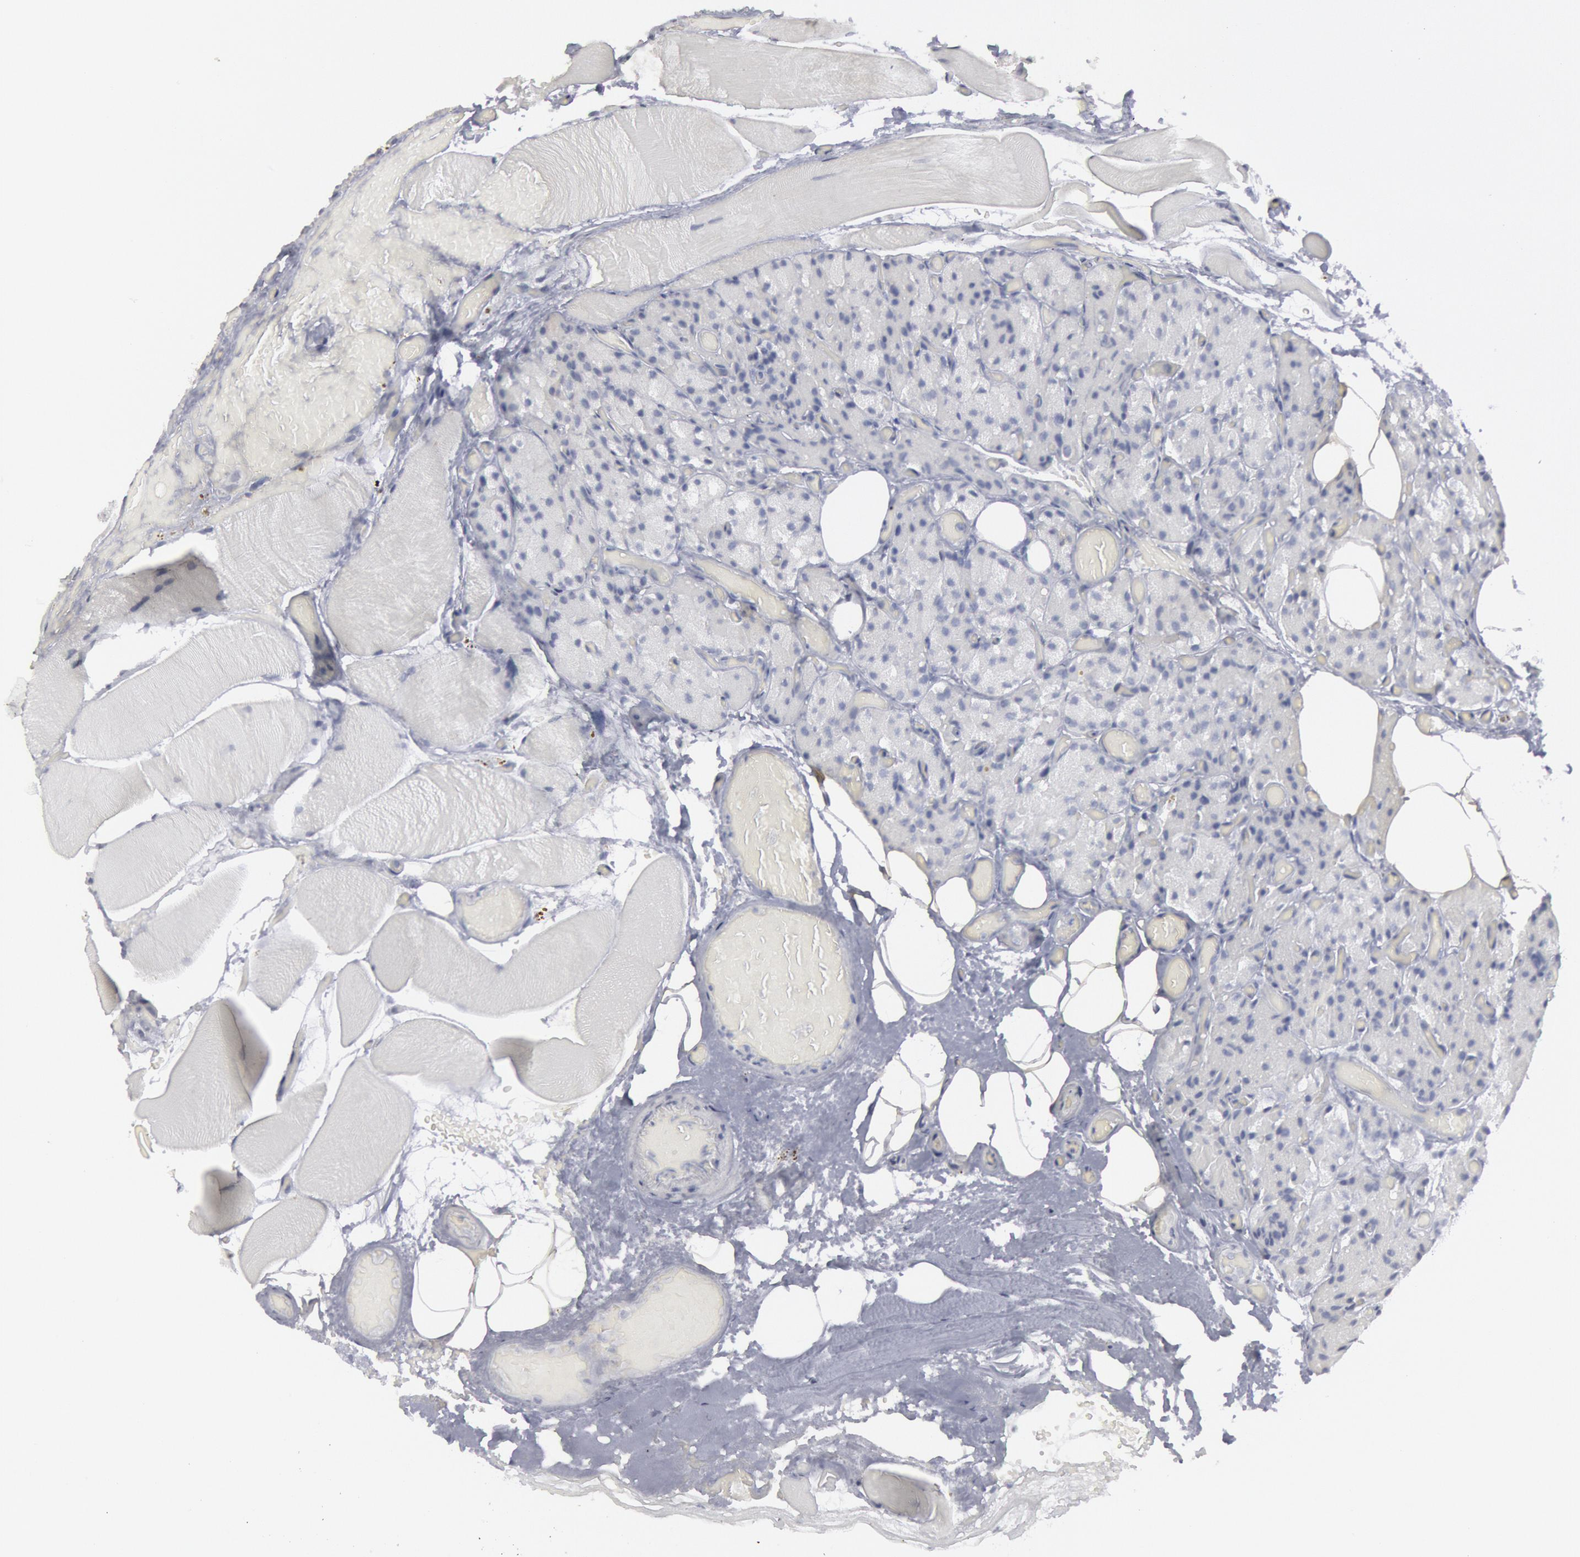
{"staining": {"intensity": "negative", "quantity": "none", "location": "none"}, "tissue": "parathyroid gland", "cell_type": "Glandular cells", "image_type": "normal", "snomed": [{"axis": "morphology", "description": "Normal tissue, NOS"}, {"axis": "topography", "description": "Skeletal muscle"}, {"axis": "topography", "description": "Parathyroid gland"}], "caption": "This is an immunohistochemistry (IHC) micrograph of normal human parathyroid gland. There is no staining in glandular cells.", "gene": "DMC1", "patient": {"sex": "female", "age": 37}}